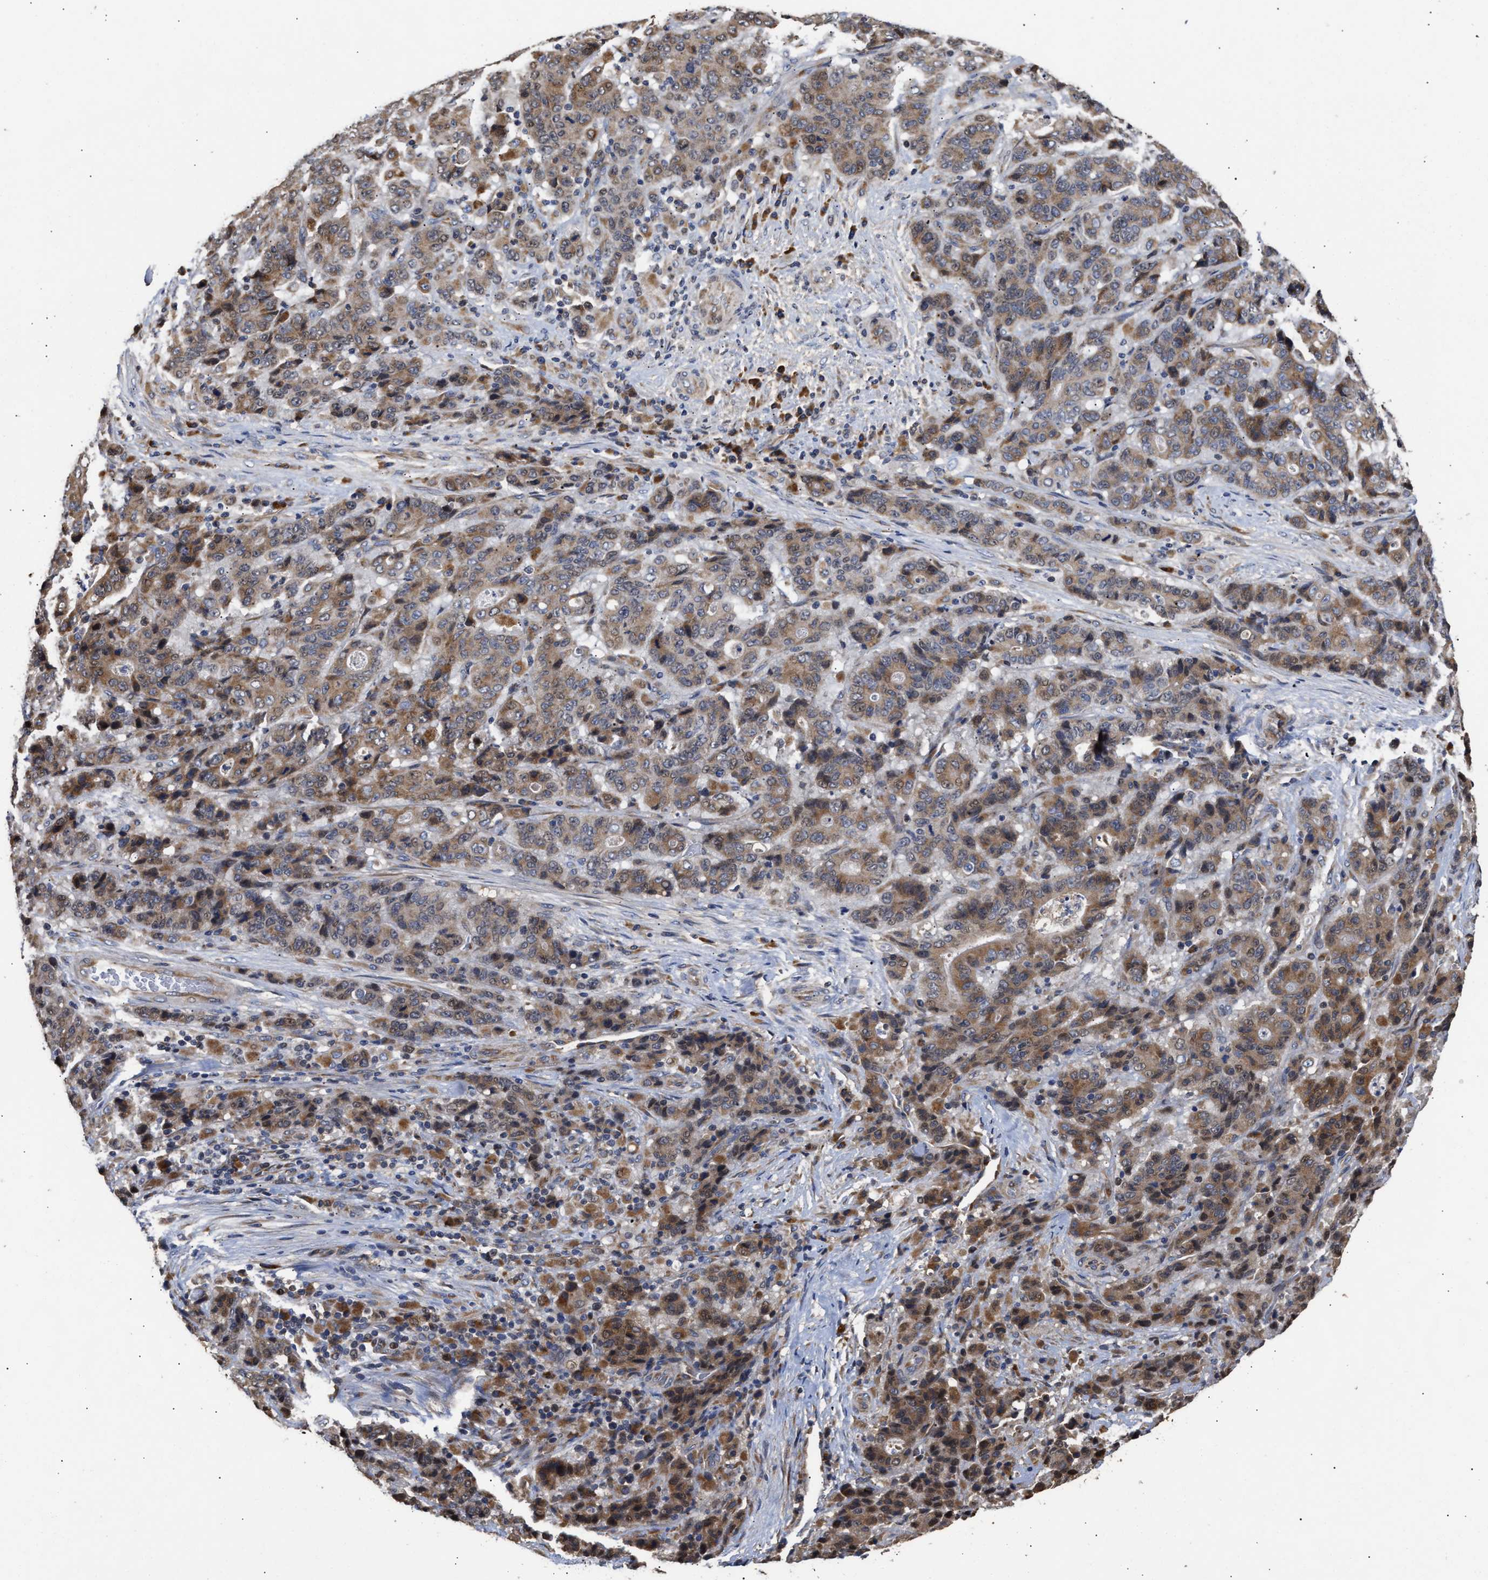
{"staining": {"intensity": "moderate", "quantity": "25%-75%", "location": "cytoplasmic/membranous"}, "tissue": "stomach cancer", "cell_type": "Tumor cells", "image_type": "cancer", "snomed": [{"axis": "morphology", "description": "Adenocarcinoma, NOS"}, {"axis": "topography", "description": "Stomach"}], "caption": "Immunohistochemistry (IHC) (DAB (3,3'-diaminobenzidine)) staining of stomach adenocarcinoma shows moderate cytoplasmic/membranous protein positivity in approximately 25%-75% of tumor cells.", "gene": "GOSR1", "patient": {"sex": "female", "age": 73}}